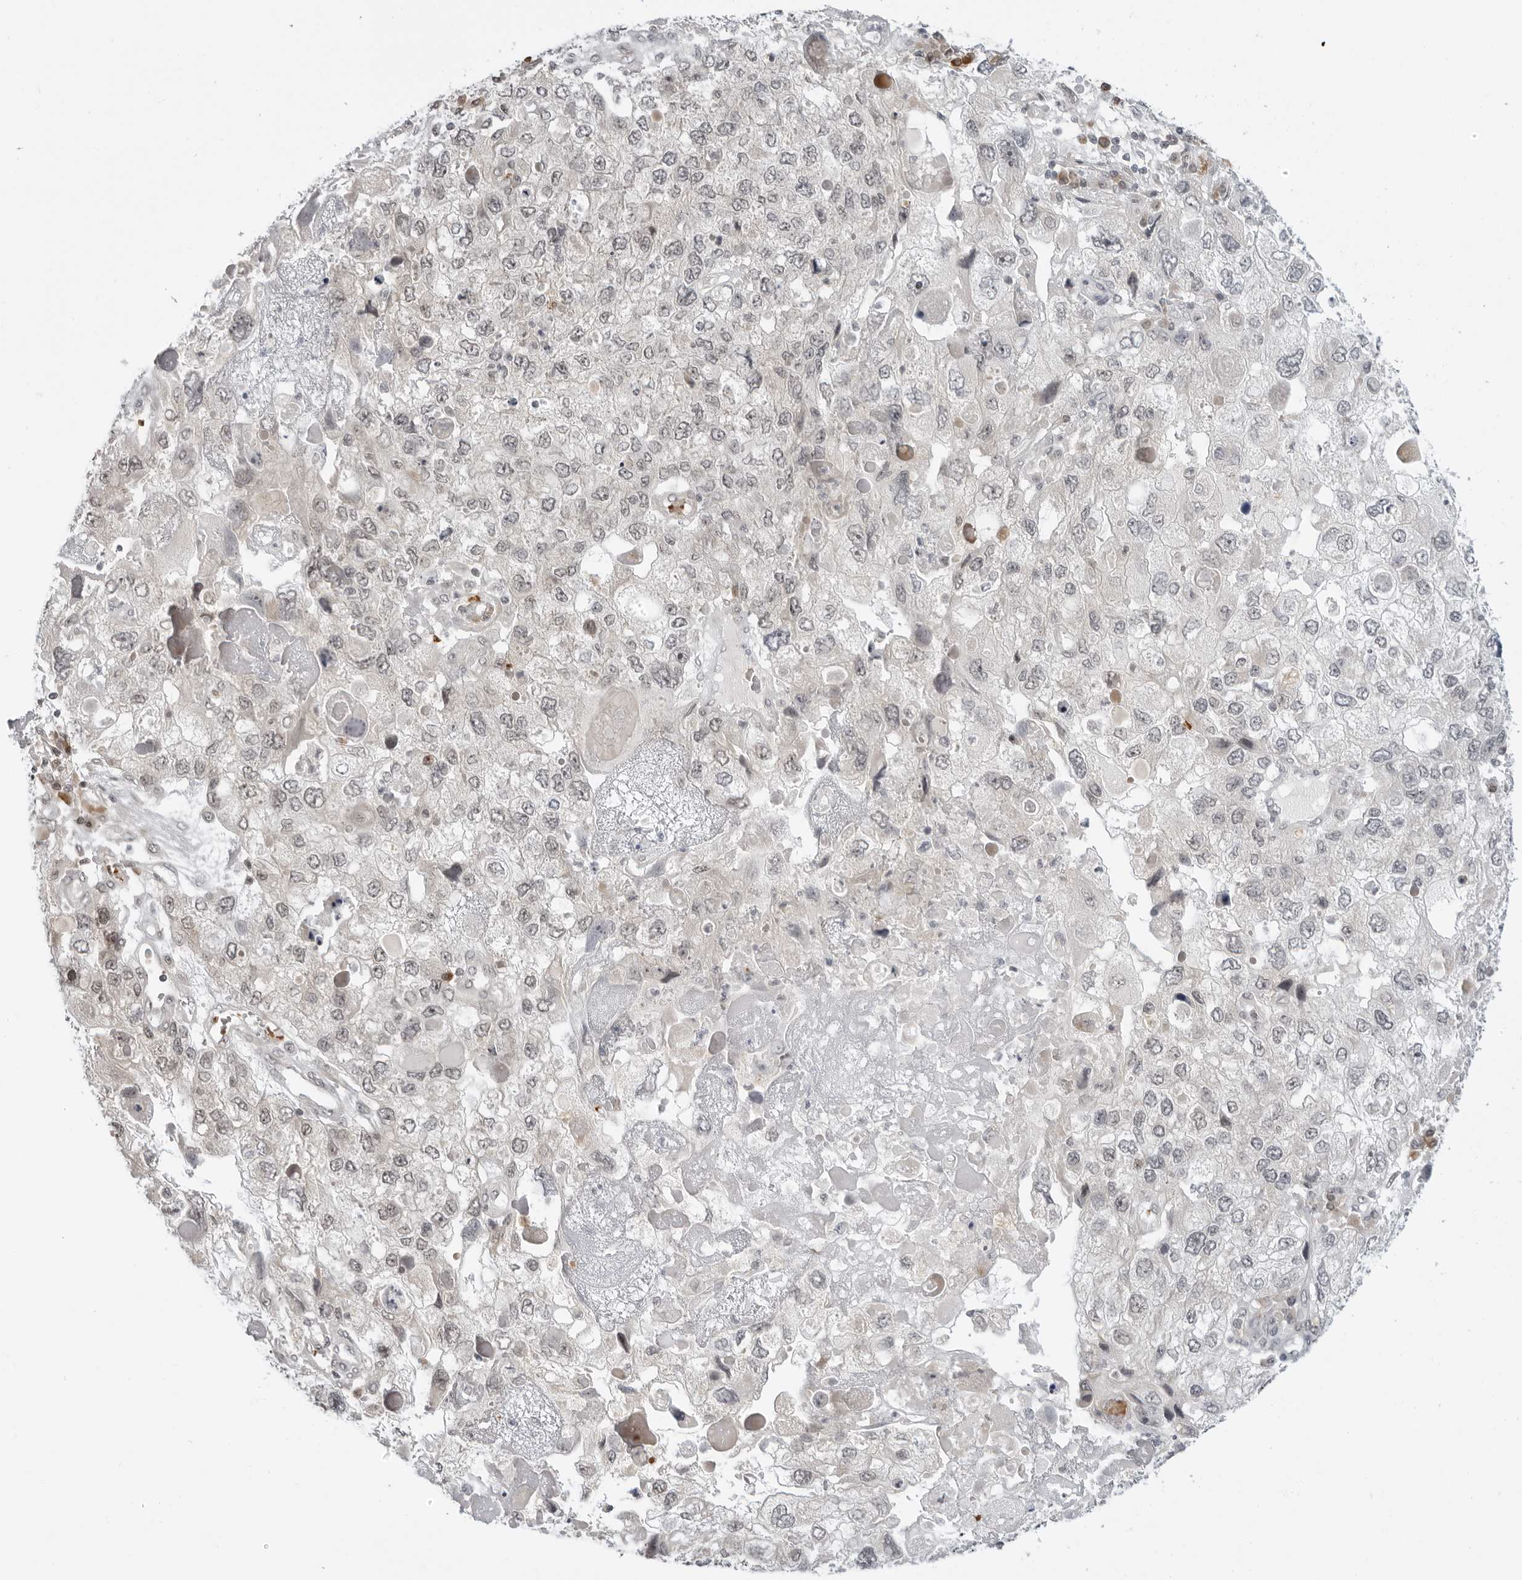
{"staining": {"intensity": "negative", "quantity": "none", "location": "none"}, "tissue": "endometrial cancer", "cell_type": "Tumor cells", "image_type": "cancer", "snomed": [{"axis": "morphology", "description": "Adenocarcinoma, NOS"}, {"axis": "topography", "description": "Endometrium"}], "caption": "Adenocarcinoma (endometrial) stained for a protein using IHC reveals no positivity tumor cells.", "gene": "SUGCT", "patient": {"sex": "female", "age": 49}}